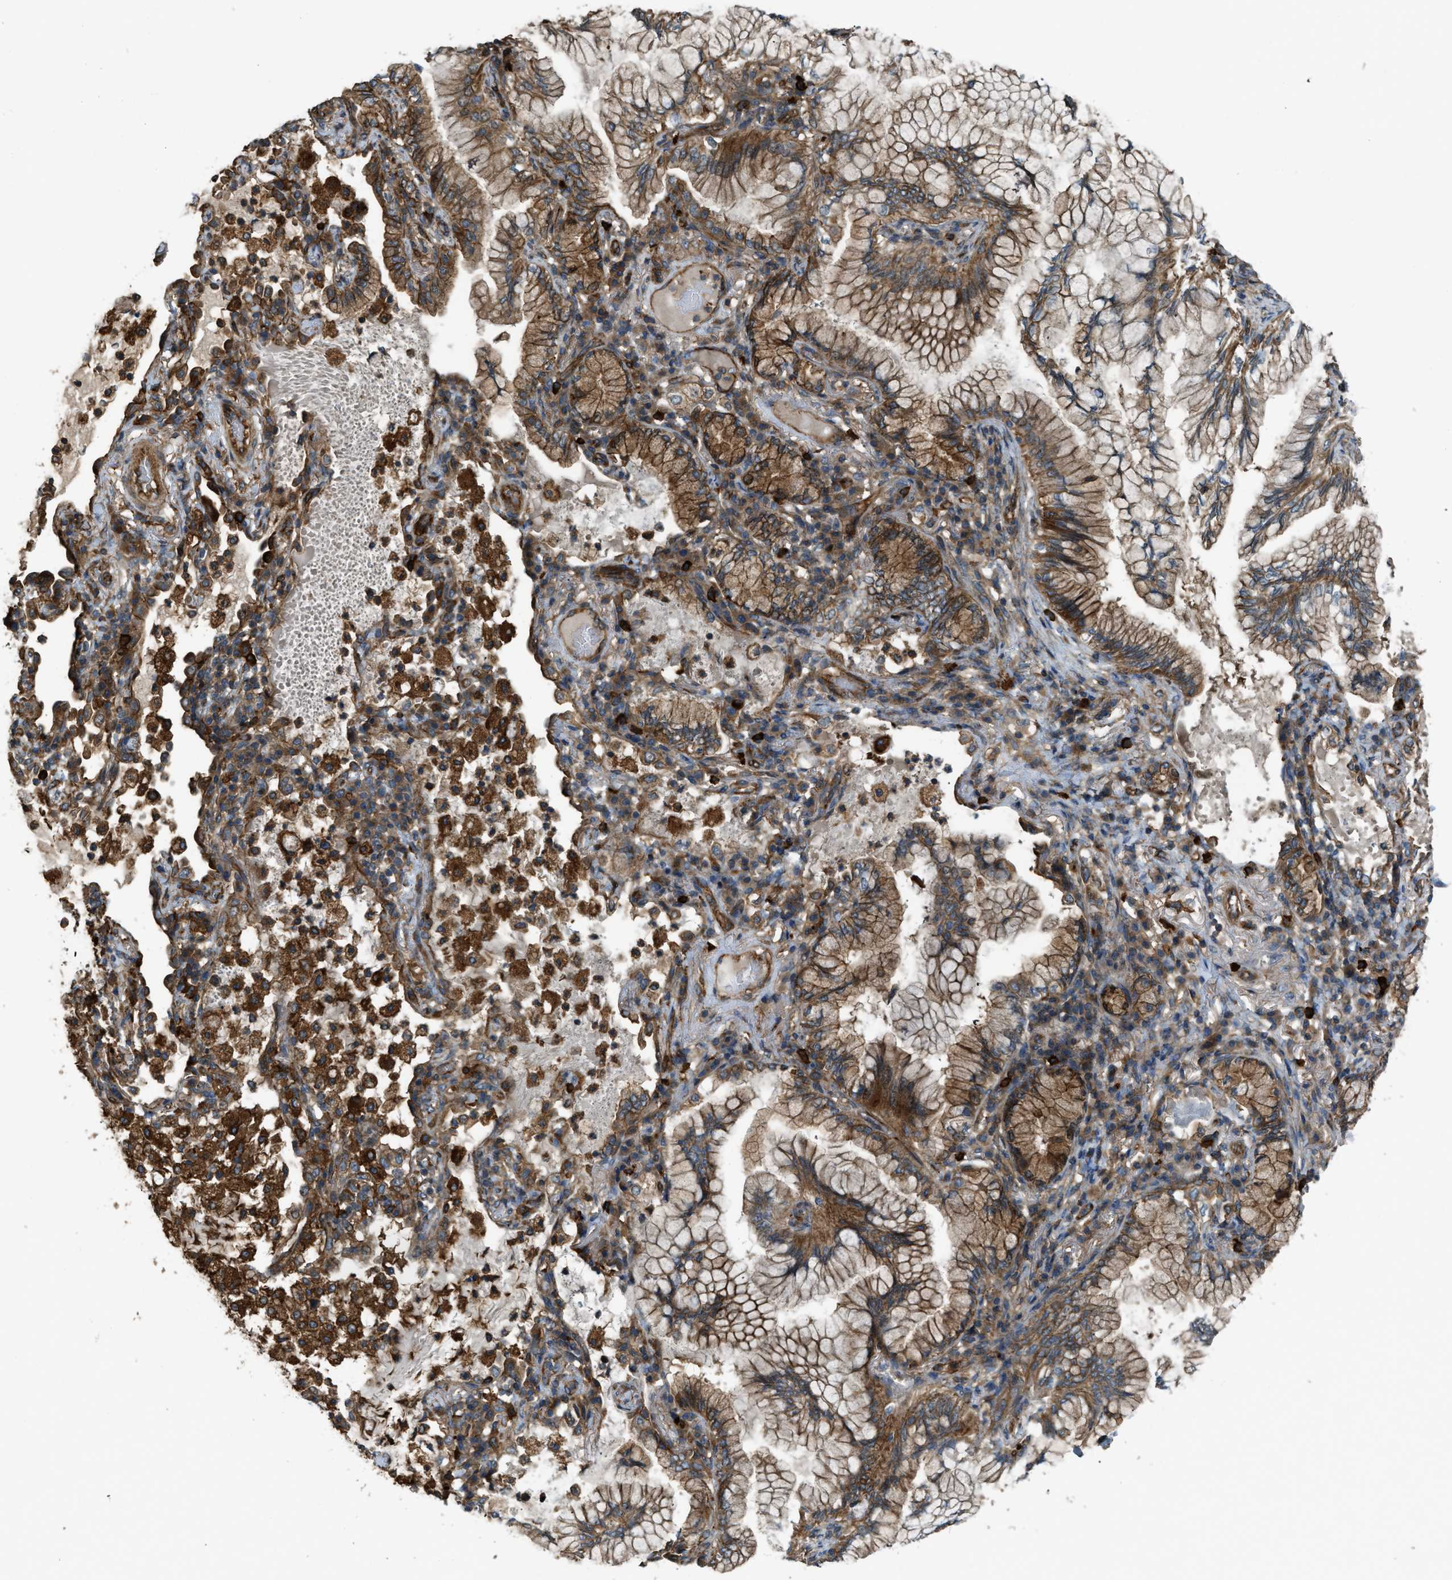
{"staining": {"intensity": "moderate", "quantity": ">75%", "location": "cytoplasmic/membranous"}, "tissue": "lung cancer", "cell_type": "Tumor cells", "image_type": "cancer", "snomed": [{"axis": "morphology", "description": "Adenocarcinoma, NOS"}, {"axis": "topography", "description": "Lung"}], "caption": "This micrograph demonstrates IHC staining of human adenocarcinoma (lung), with medium moderate cytoplasmic/membranous staining in about >75% of tumor cells.", "gene": "BAG4", "patient": {"sex": "female", "age": 70}}